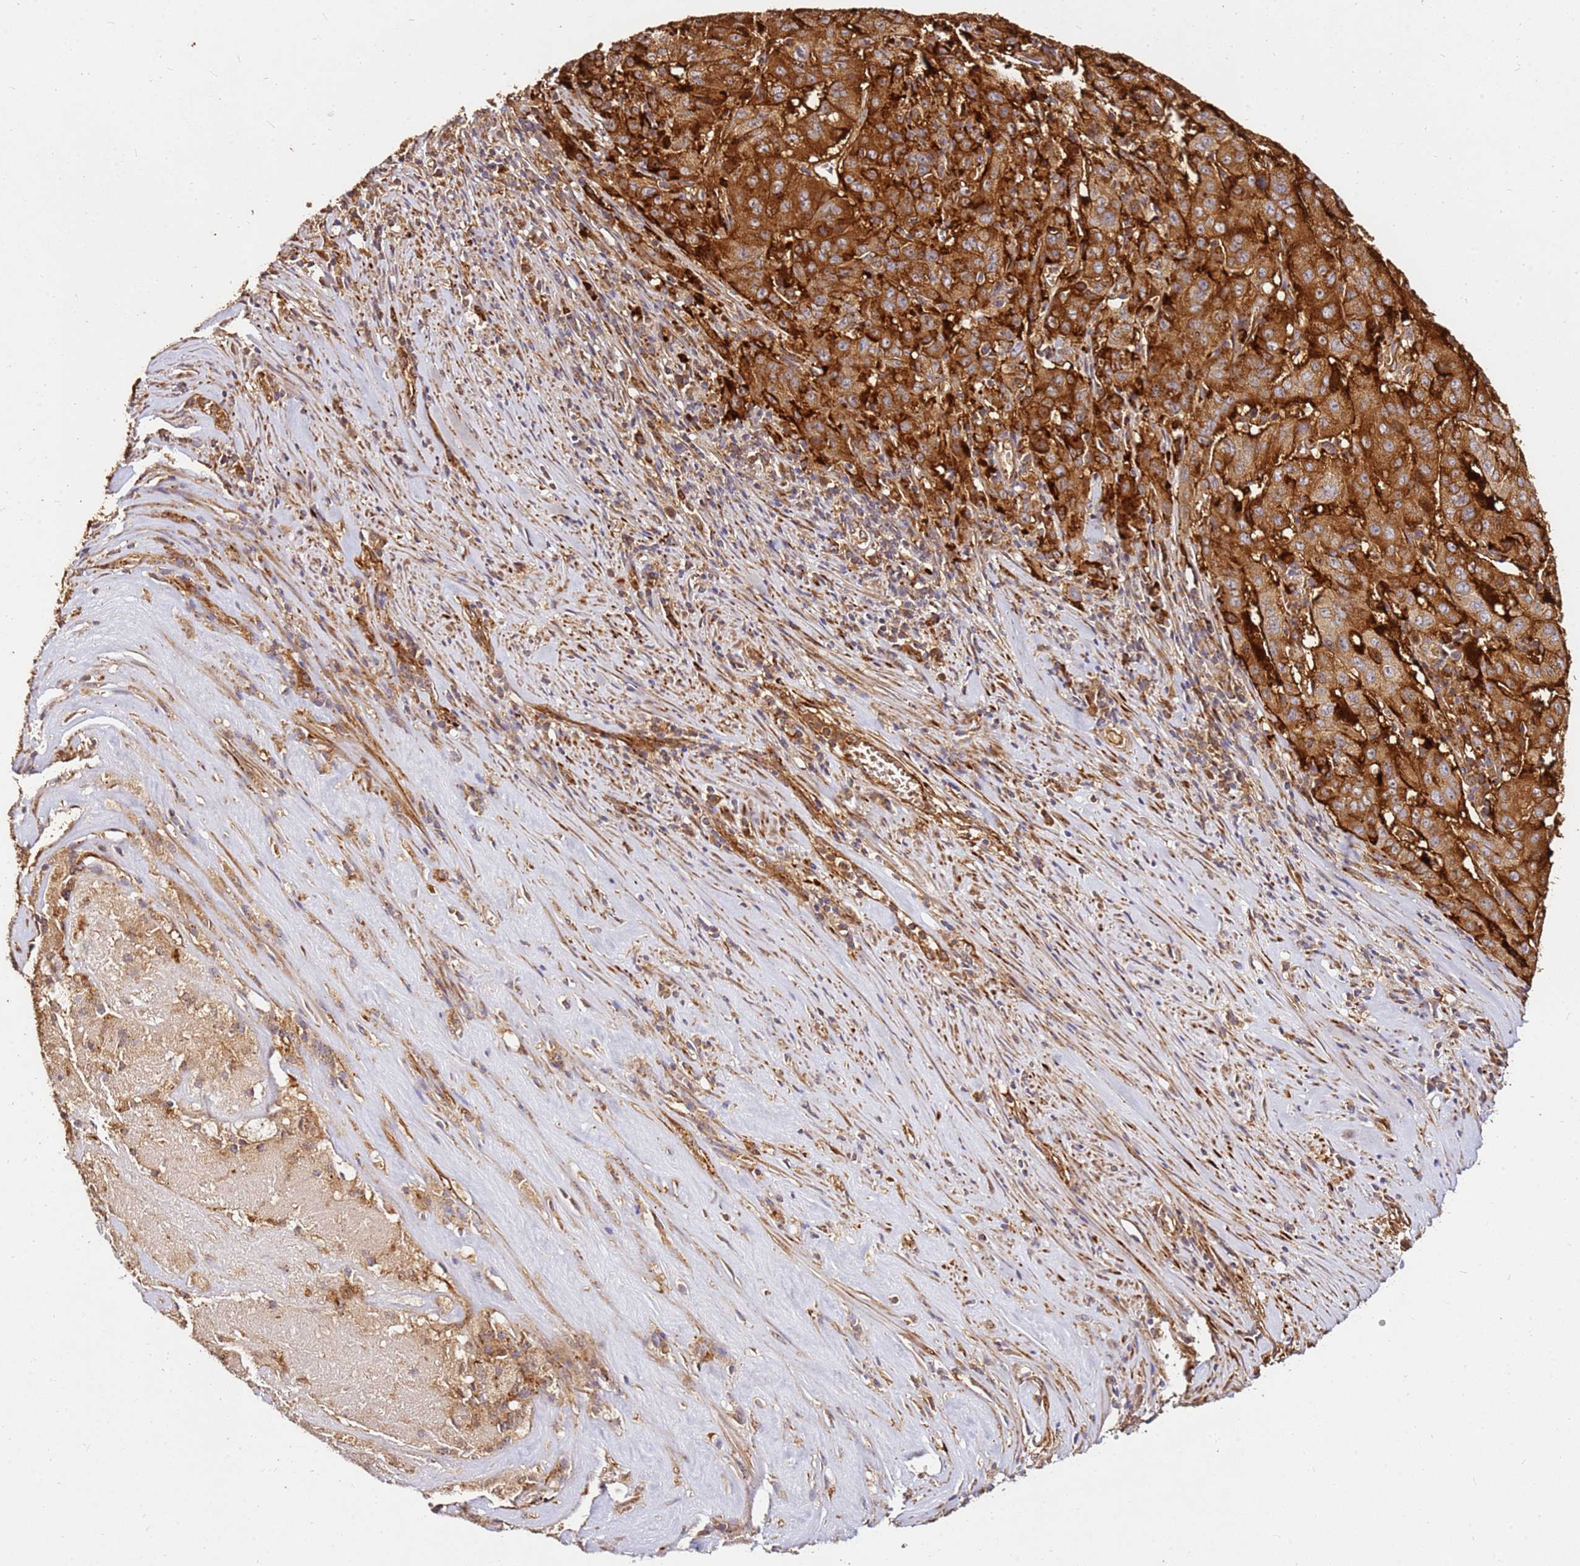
{"staining": {"intensity": "strong", "quantity": ">75%", "location": "cytoplasmic/membranous"}, "tissue": "pancreatic cancer", "cell_type": "Tumor cells", "image_type": "cancer", "snomed": [{"axis": "morphology", "description": "Adenocarcinoma, NOS"}, {"axis": "topography", "description": "Pancreas"}], "caption": "Pancreatic cancer tissue reveals strong cytoplasmic/membranous staining in approximately >75% of tumor cells, visualized by immunohistochemistry.", "gene": "DVL3", "patient": {"sex": "male", "age": 63}}